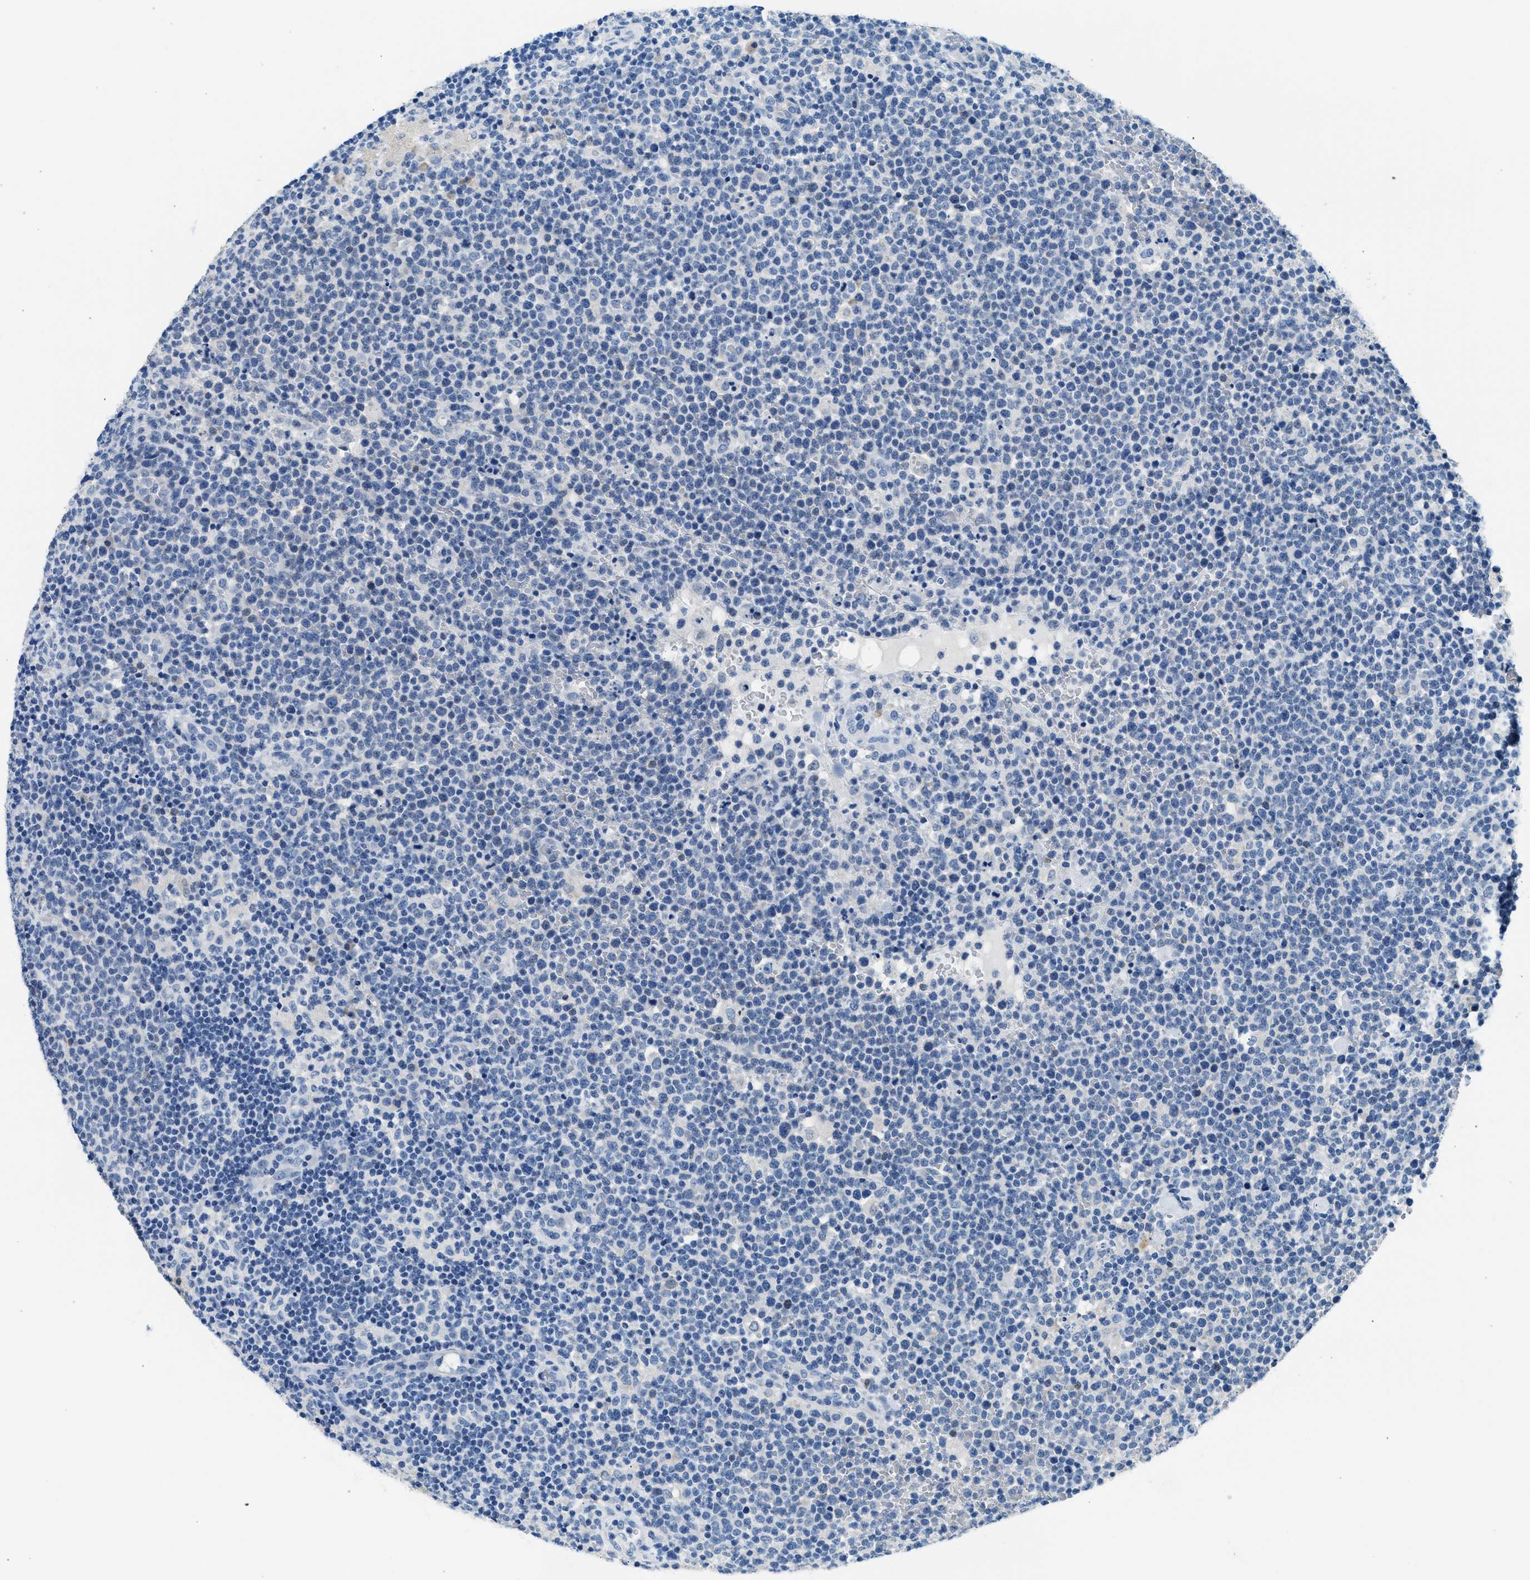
{"staining": {"intensity": "negative", "quantity": "none", "location": "none"}, "tissue": "lymphoma", "cell_type": "Tumor cells", "image_type": "cancer", "snomed": [{"axis": "morphology", "description": "Malignant lymphoma, non-Hodgkin's type, High grade"}, {"axis": "topography", "description": "Lymph node"}], "caption": "High power microscopy image of an immunohistochemistry (IHC) histopathology image of high-grade malignant lymphoma, non-Hodgkin's type, revealing no significant positivity in tumor cells.", "gene": "CLDN18", "patient": {"sex": "male", "age": 61}}